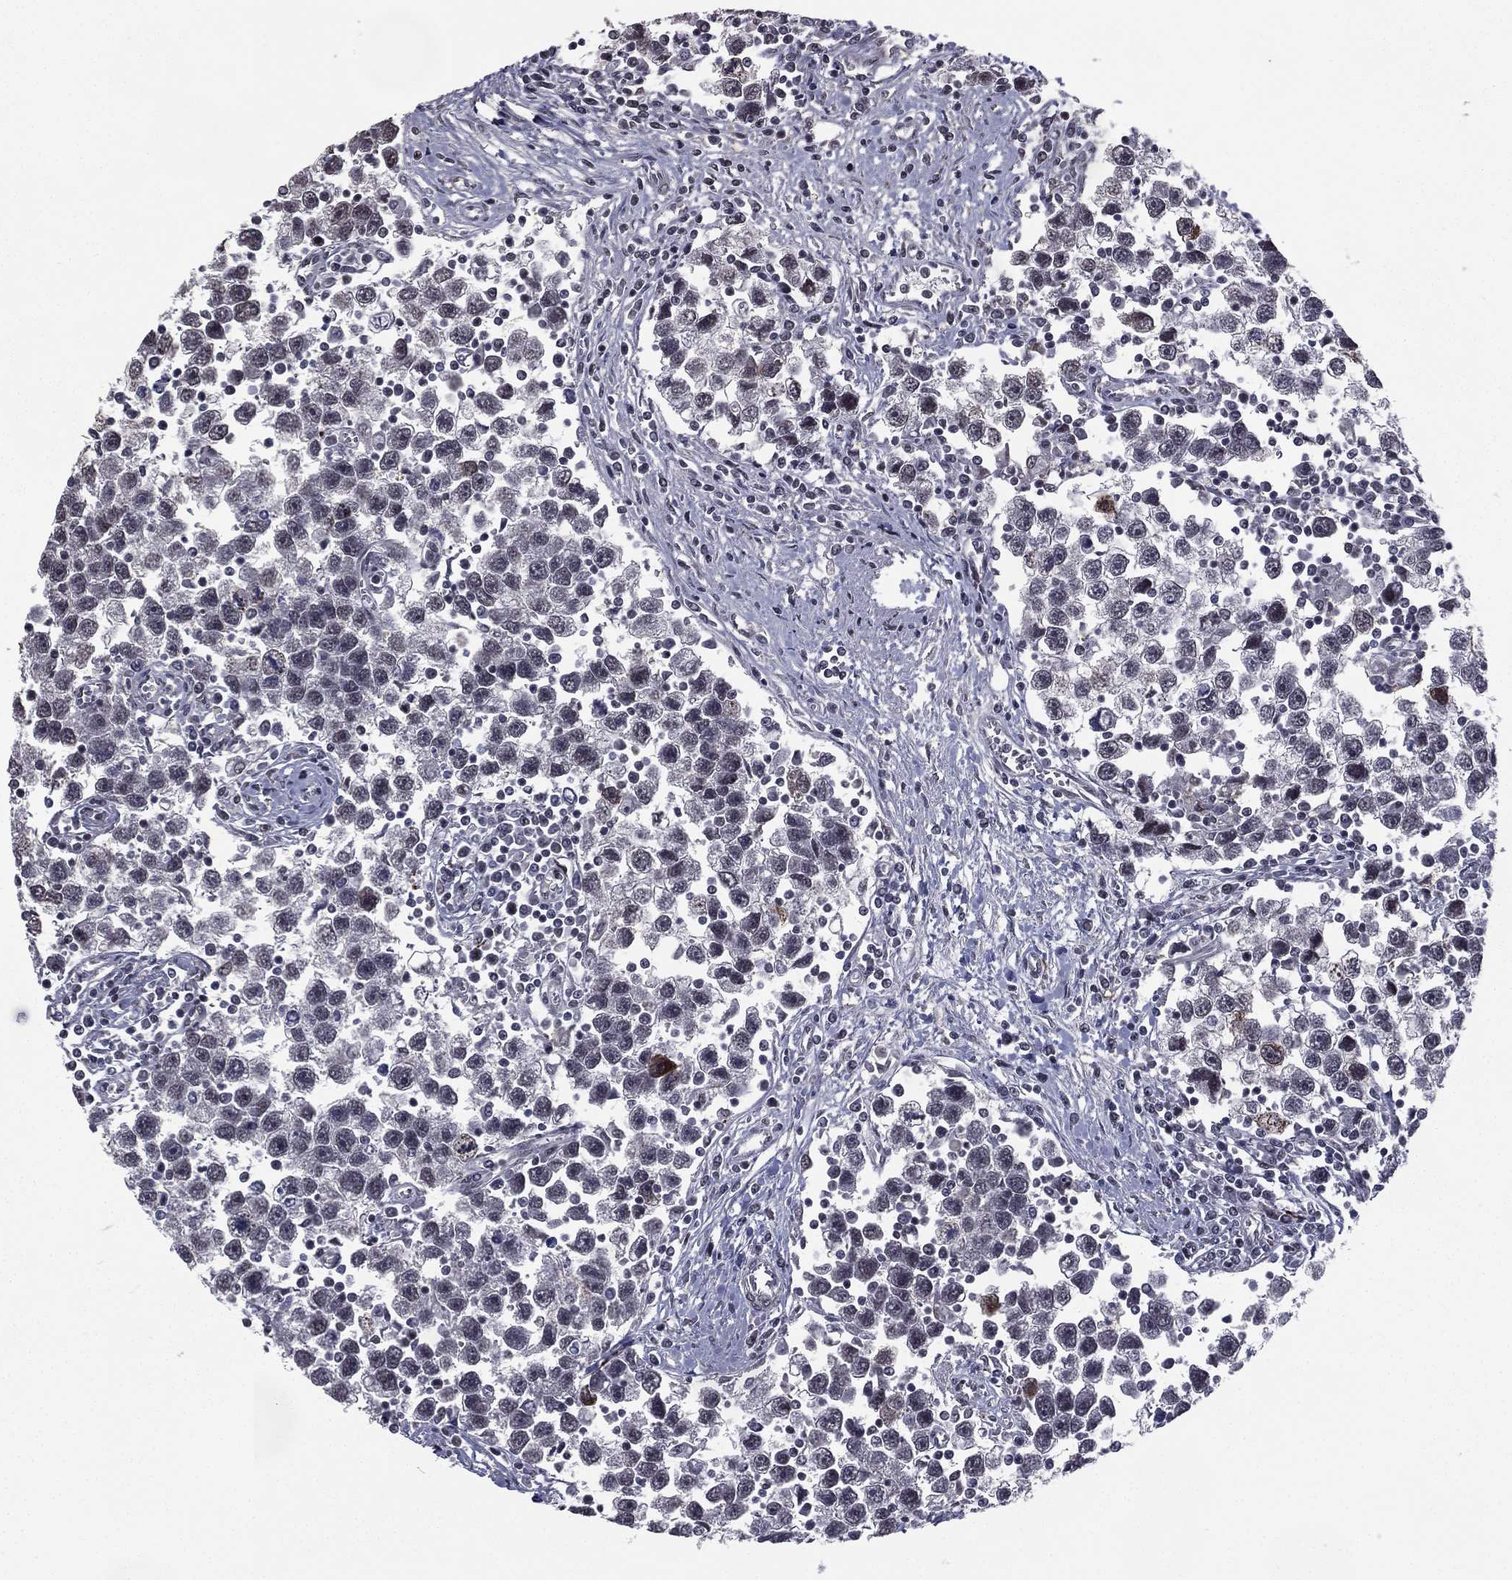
{"staining": {"intensity": "negative", "quantity": "none", "location": "none"}, "tissue": "testis cancer", "cell_type": "Tumor cells", "image_type": "cancer", "snomed": [{"axis": "morphology", "description": "Seminoma, NOS"}, {"axis": "topography", "description": "Testis"}], "caption": "Micrograph shows no significant protein positivity in tumor cells of testis cancer (seminoma). Brightfield microscopy of immunohistochemistry (IHC) stained with DAB (3,3'-diaminobenzidine) (brown) and hematoxylin (blue), captured at high magnification.", "gene": "RARB", "patient": {"sex": "male", "age": 30}}